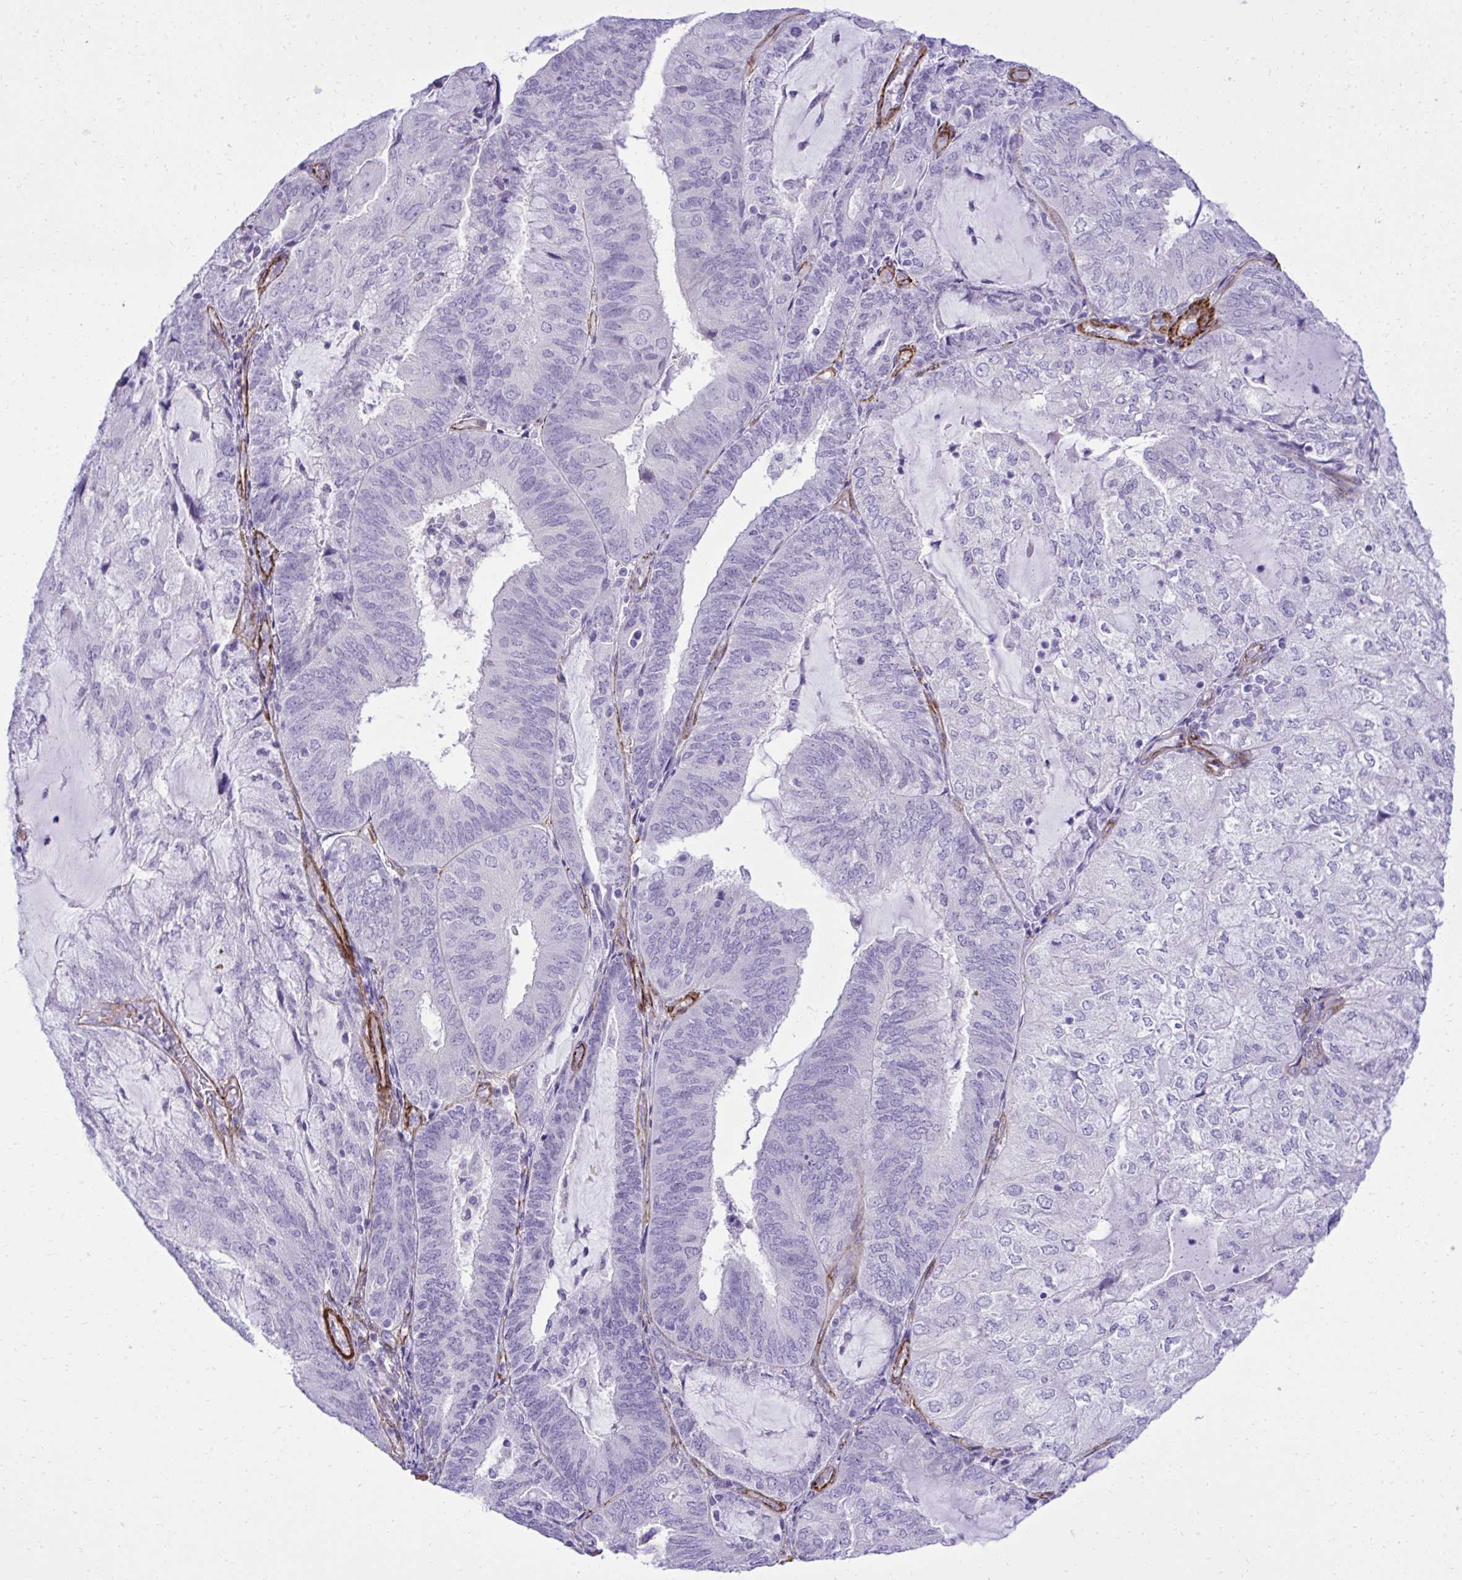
{"staining": {"intensity": "negative", "quantity": "none", "location": "none"}, "tissue": "endometrial cancer", "cell_type": "Tumor cells", "image_type": "cancer", "snomed": [{"axis": "morphology", "description": "Adenocarcinoma, NOS"}, {"axis": "topography", "description": "Endometrium"}], "caption": "High power microscopy histopathology image of an IHC image of endometrial adenocarcinoma, revealing no significant positivity in tumor cells.", "gene": "PITPNM3", "patient": {"sex": "female", "age": 81}}